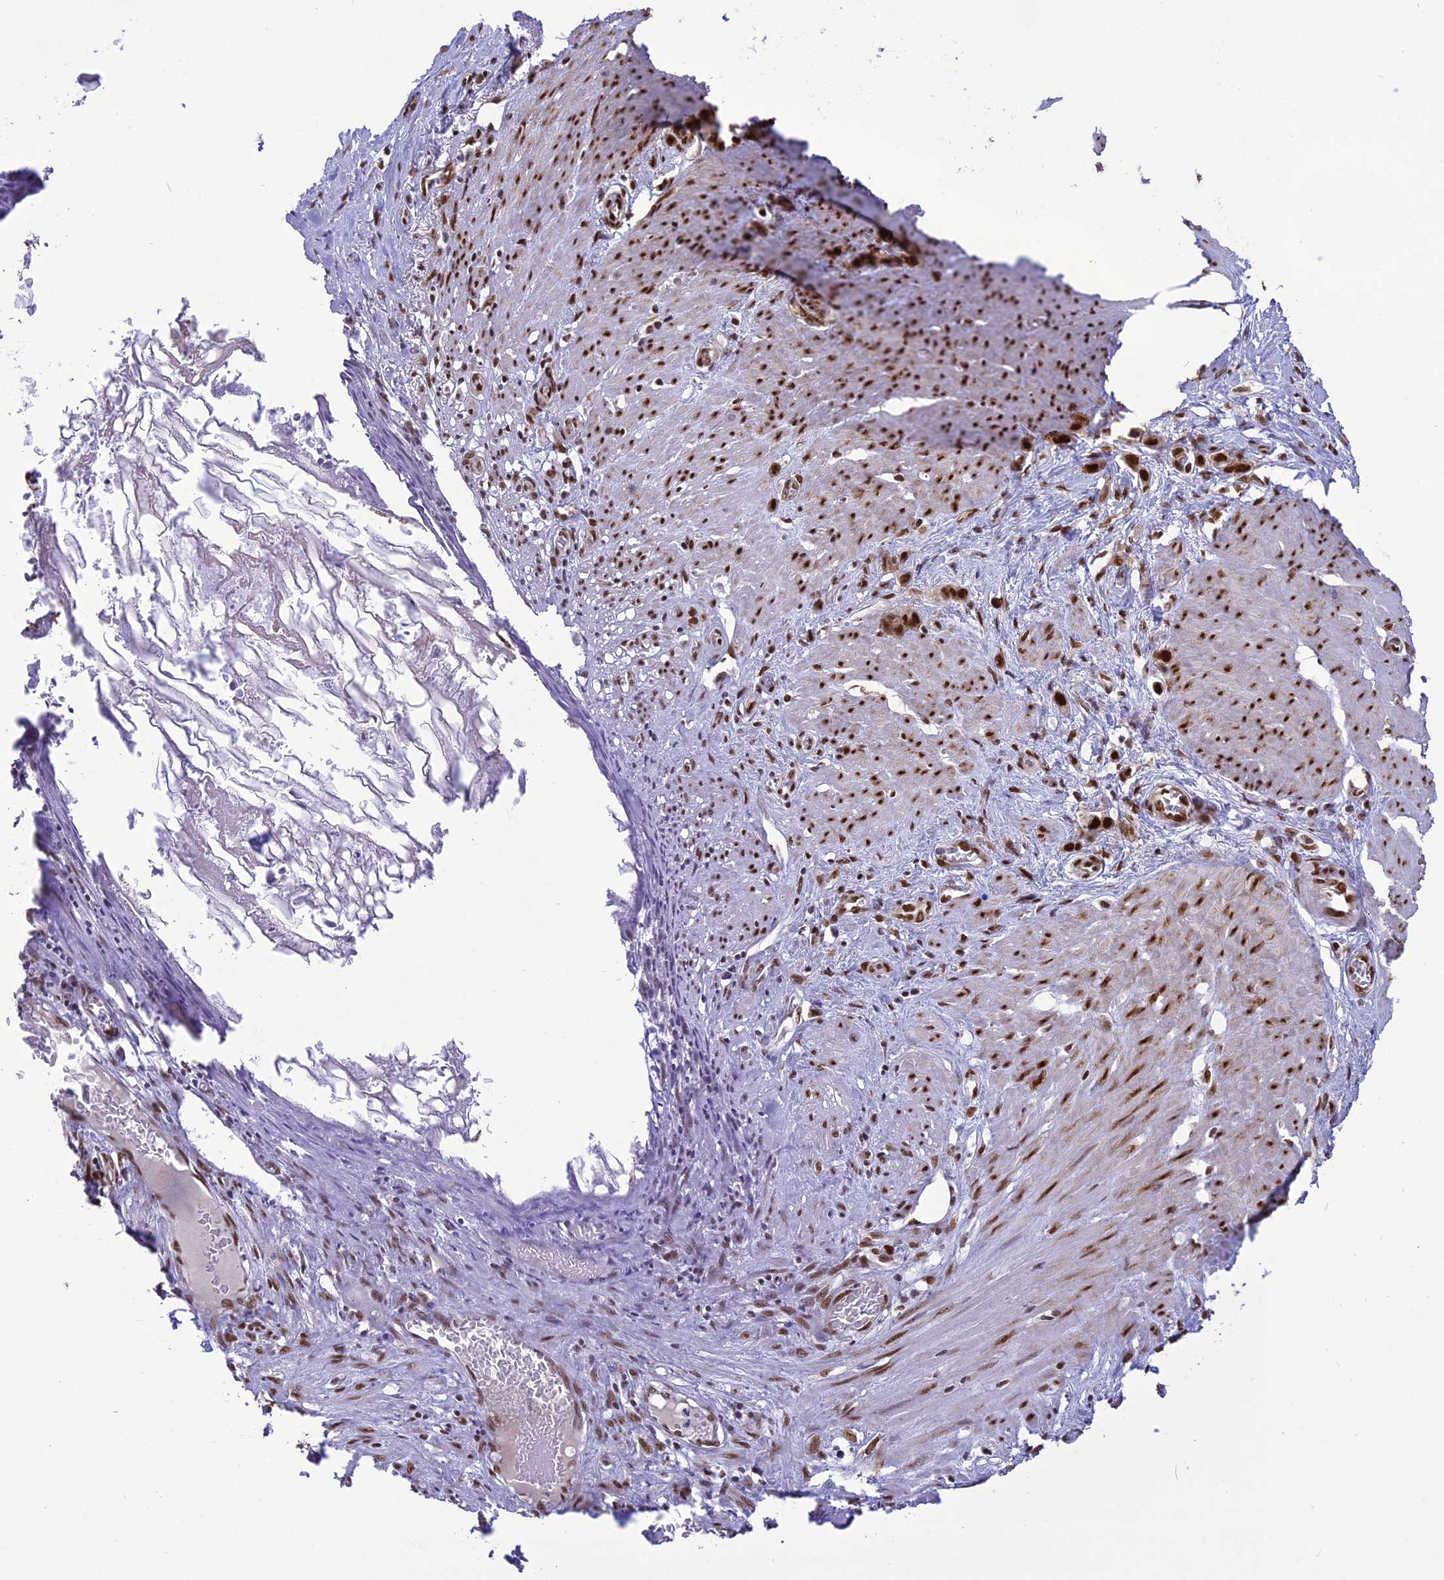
{"staining": {"intensity": "strong", "quantity": ">75%", "location": "nuclear"}, "tissue": "stomach cancer", "cell_type": "Tumor cells", "image_type": "cancer", "snomed": [{"axis": "morphology", "description": "Adenocarcinoma, NOS"}, {"axis": "morphology", "description": "Adenocarcinoma, High grade"}, {"axis": "topography", "description": "Stomach, upper"}, {"axis": "topography", "description": "Stomach, lower"}], "caption": "Protein staining shows strong nuclear expression in about >75% of tumor cells in stomach cancer.", "gene": "DDX1", "patient": {"sex": "female", "age": 65}}